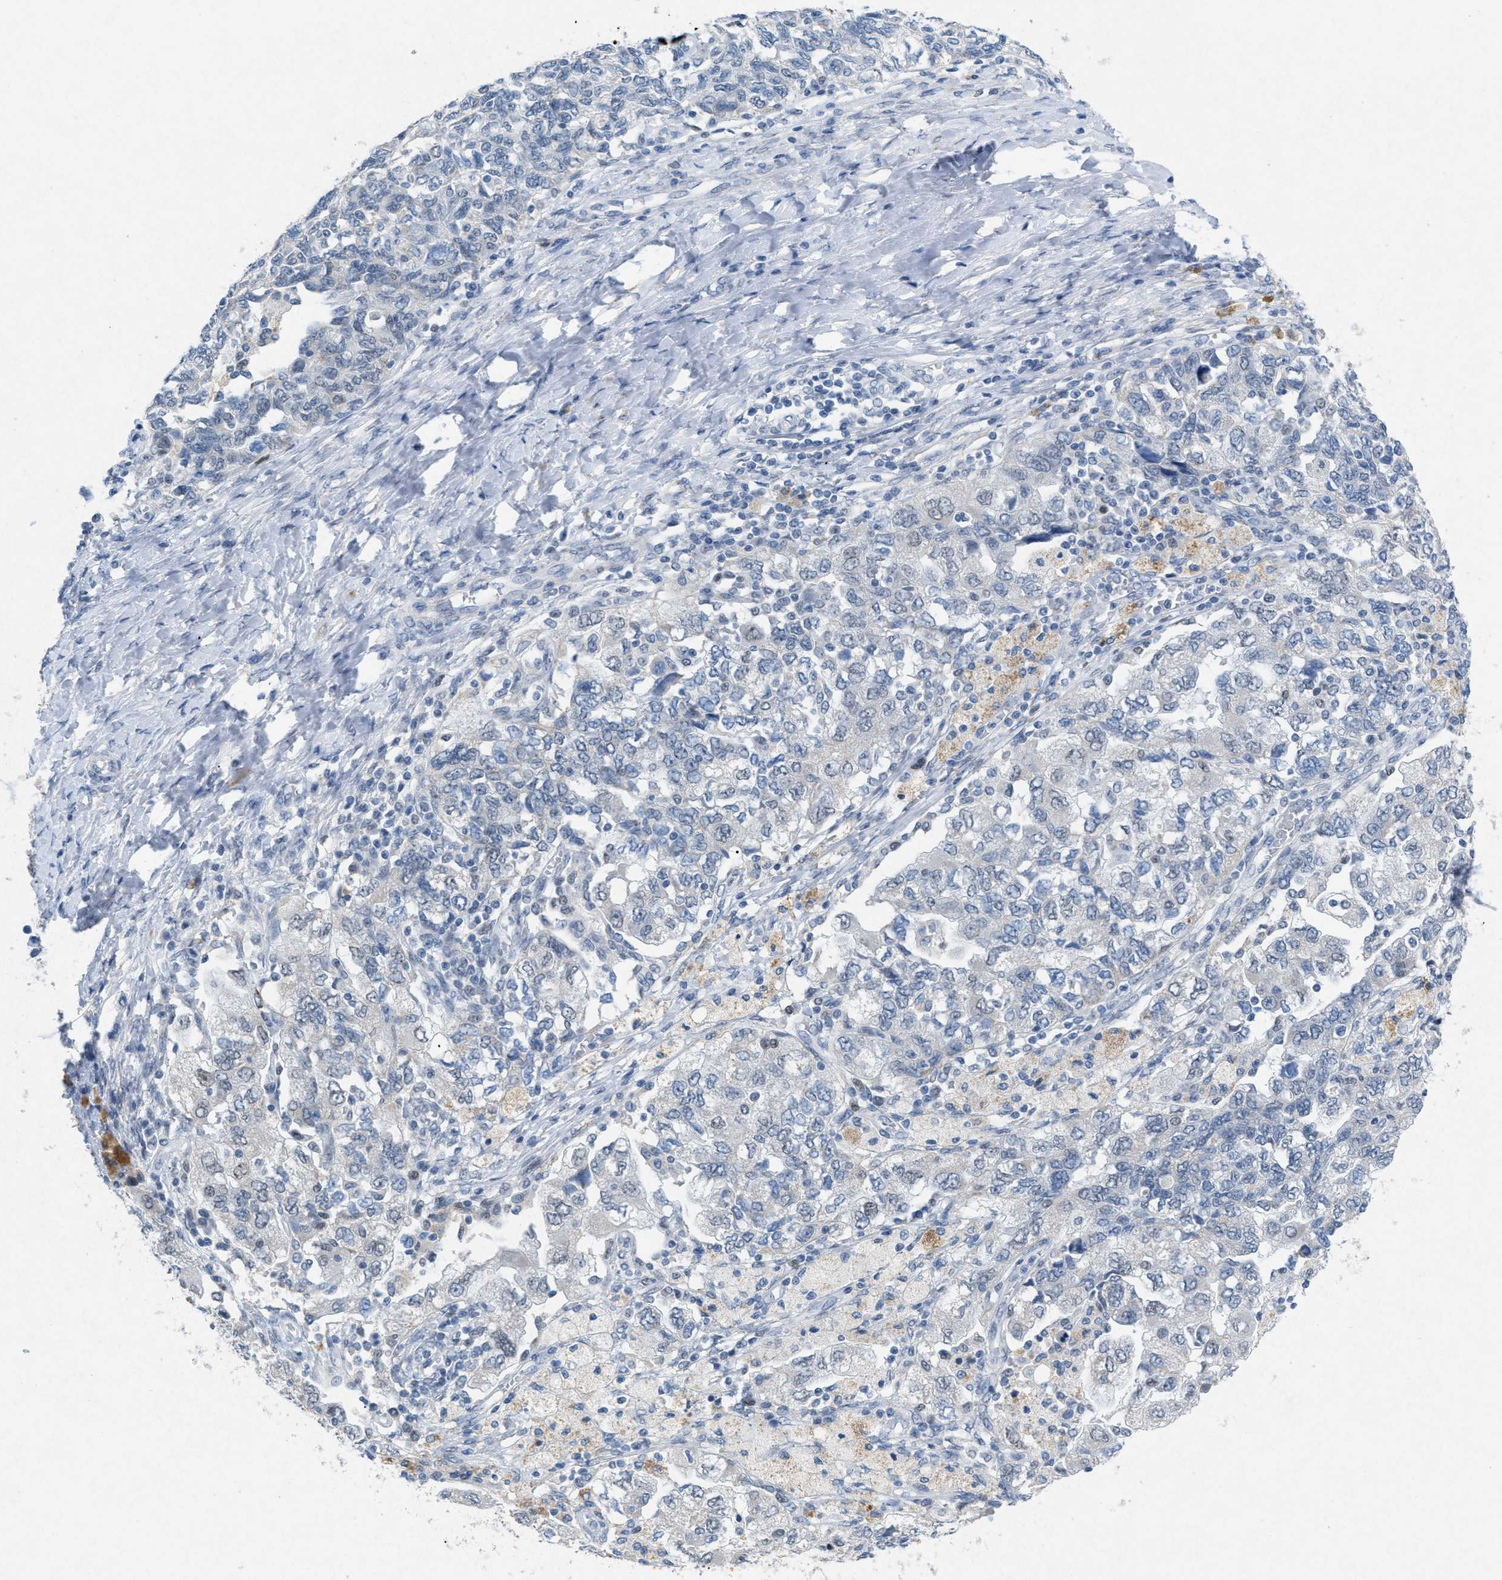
{"staining": {"intensity": "negative", "quantity": "none", "location": "none"}, "tissue": "ovarian cancer", "cell_type": "Tumor cells", "image_type": "cancer", "snomed": [{"axis": "morphology", "description": "Carcinoma, NOS"}, {"axis": "morphology", "description": "Cystadenocarcinoma, serous, NOS"}, {"axis": "topography", "description": "Ovary"}], "caption": "An immunohistochemistry image of ovarian cancer is shown. There is no staining in tumor cells of ovarian cancer.", "gene": "TASOR", "patient": {"sex": "female", "age": 69}}